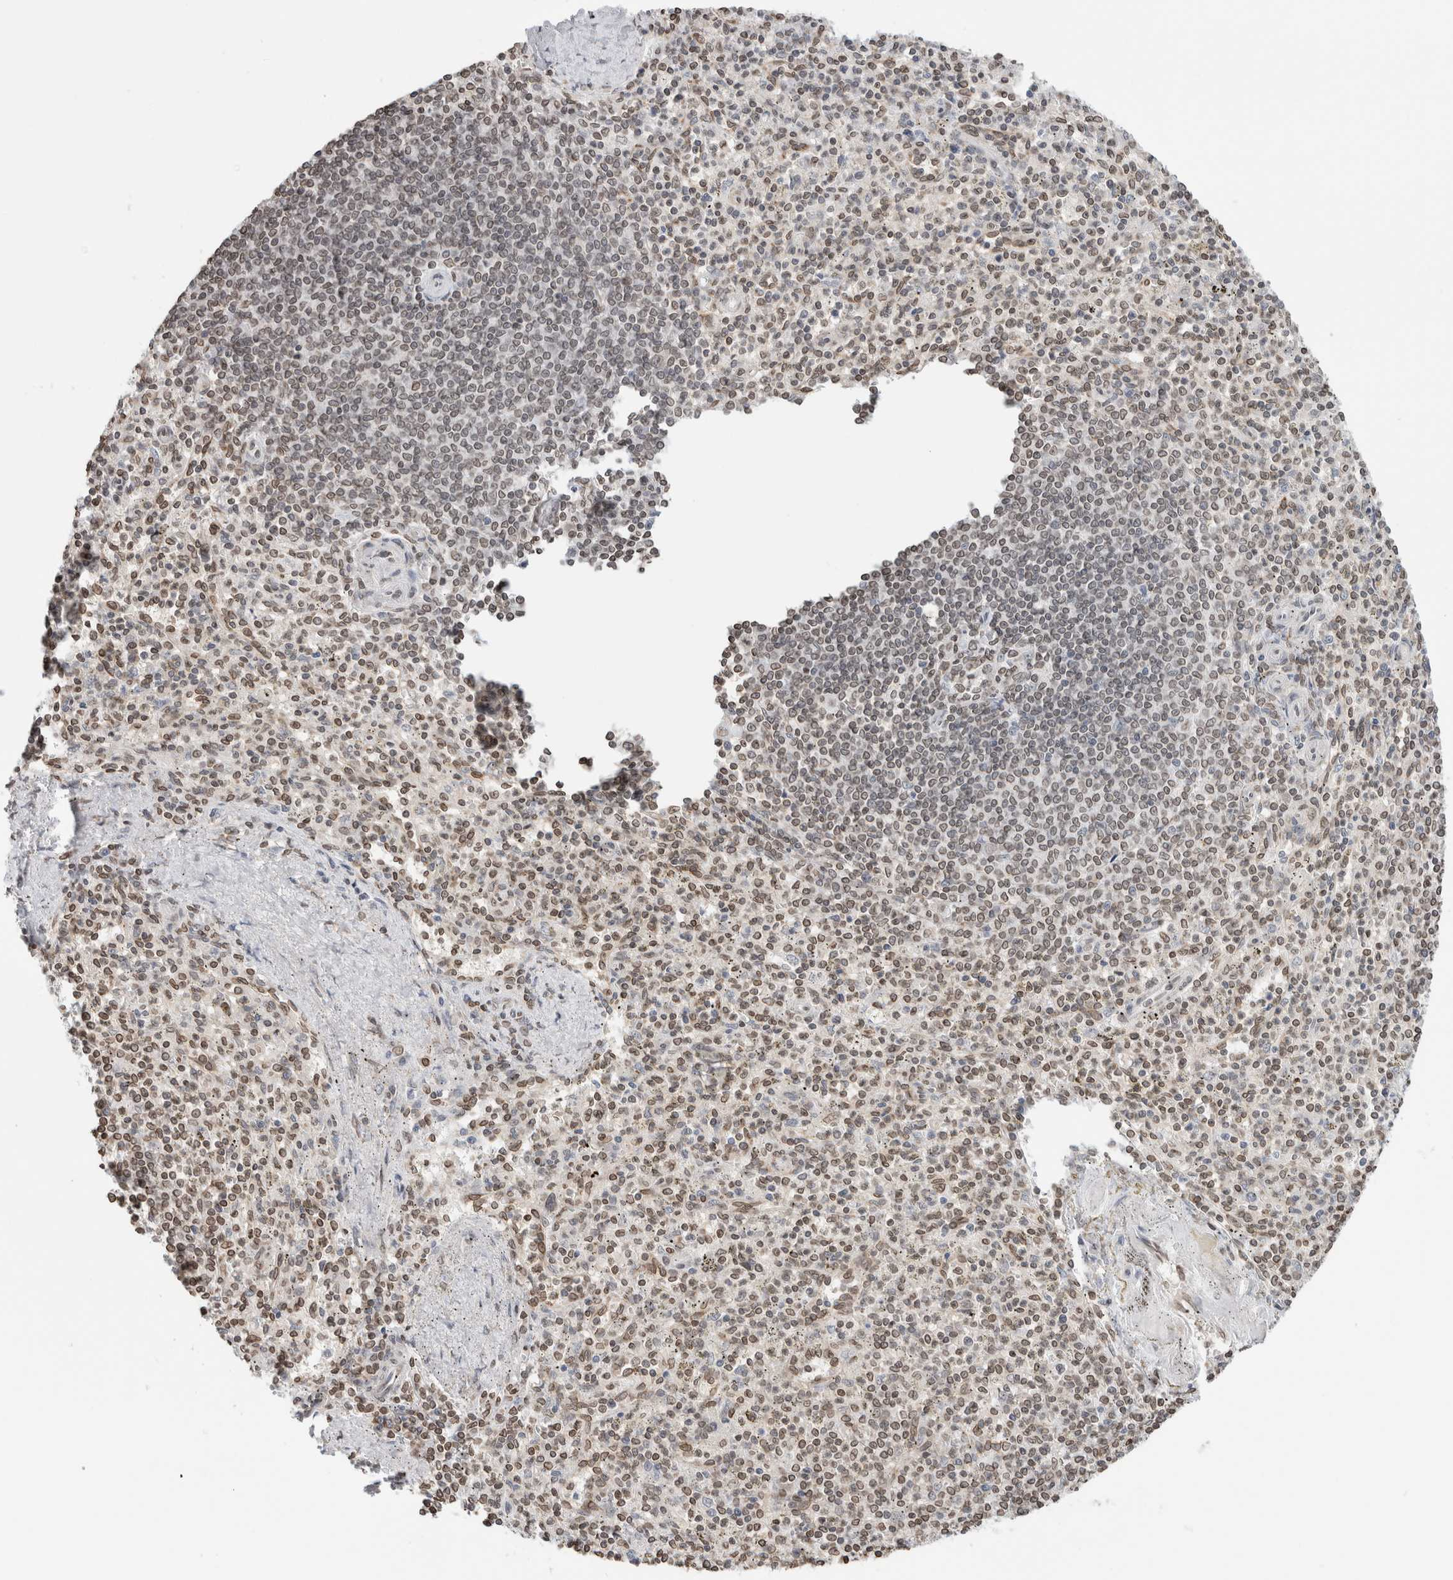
{"staining": {"intensity": "weak", "quantity": ">75%", "location": "nuclear"}, "tissue": "spleen", "cell_type": "Cells in red pulp", "image_type": "normal", "snomed": [{"axis": "morphology", "description": "Normal tissue, NOS"}, {"axis": "topography", "description": "Spleen"}], "caption": "A micrograph of human spleen stained for a protein exhibits weak nuclear brown staining in cells in red pulp.", "gene": "RBMX2", "patient": {"sex": "male", "age": 72}}